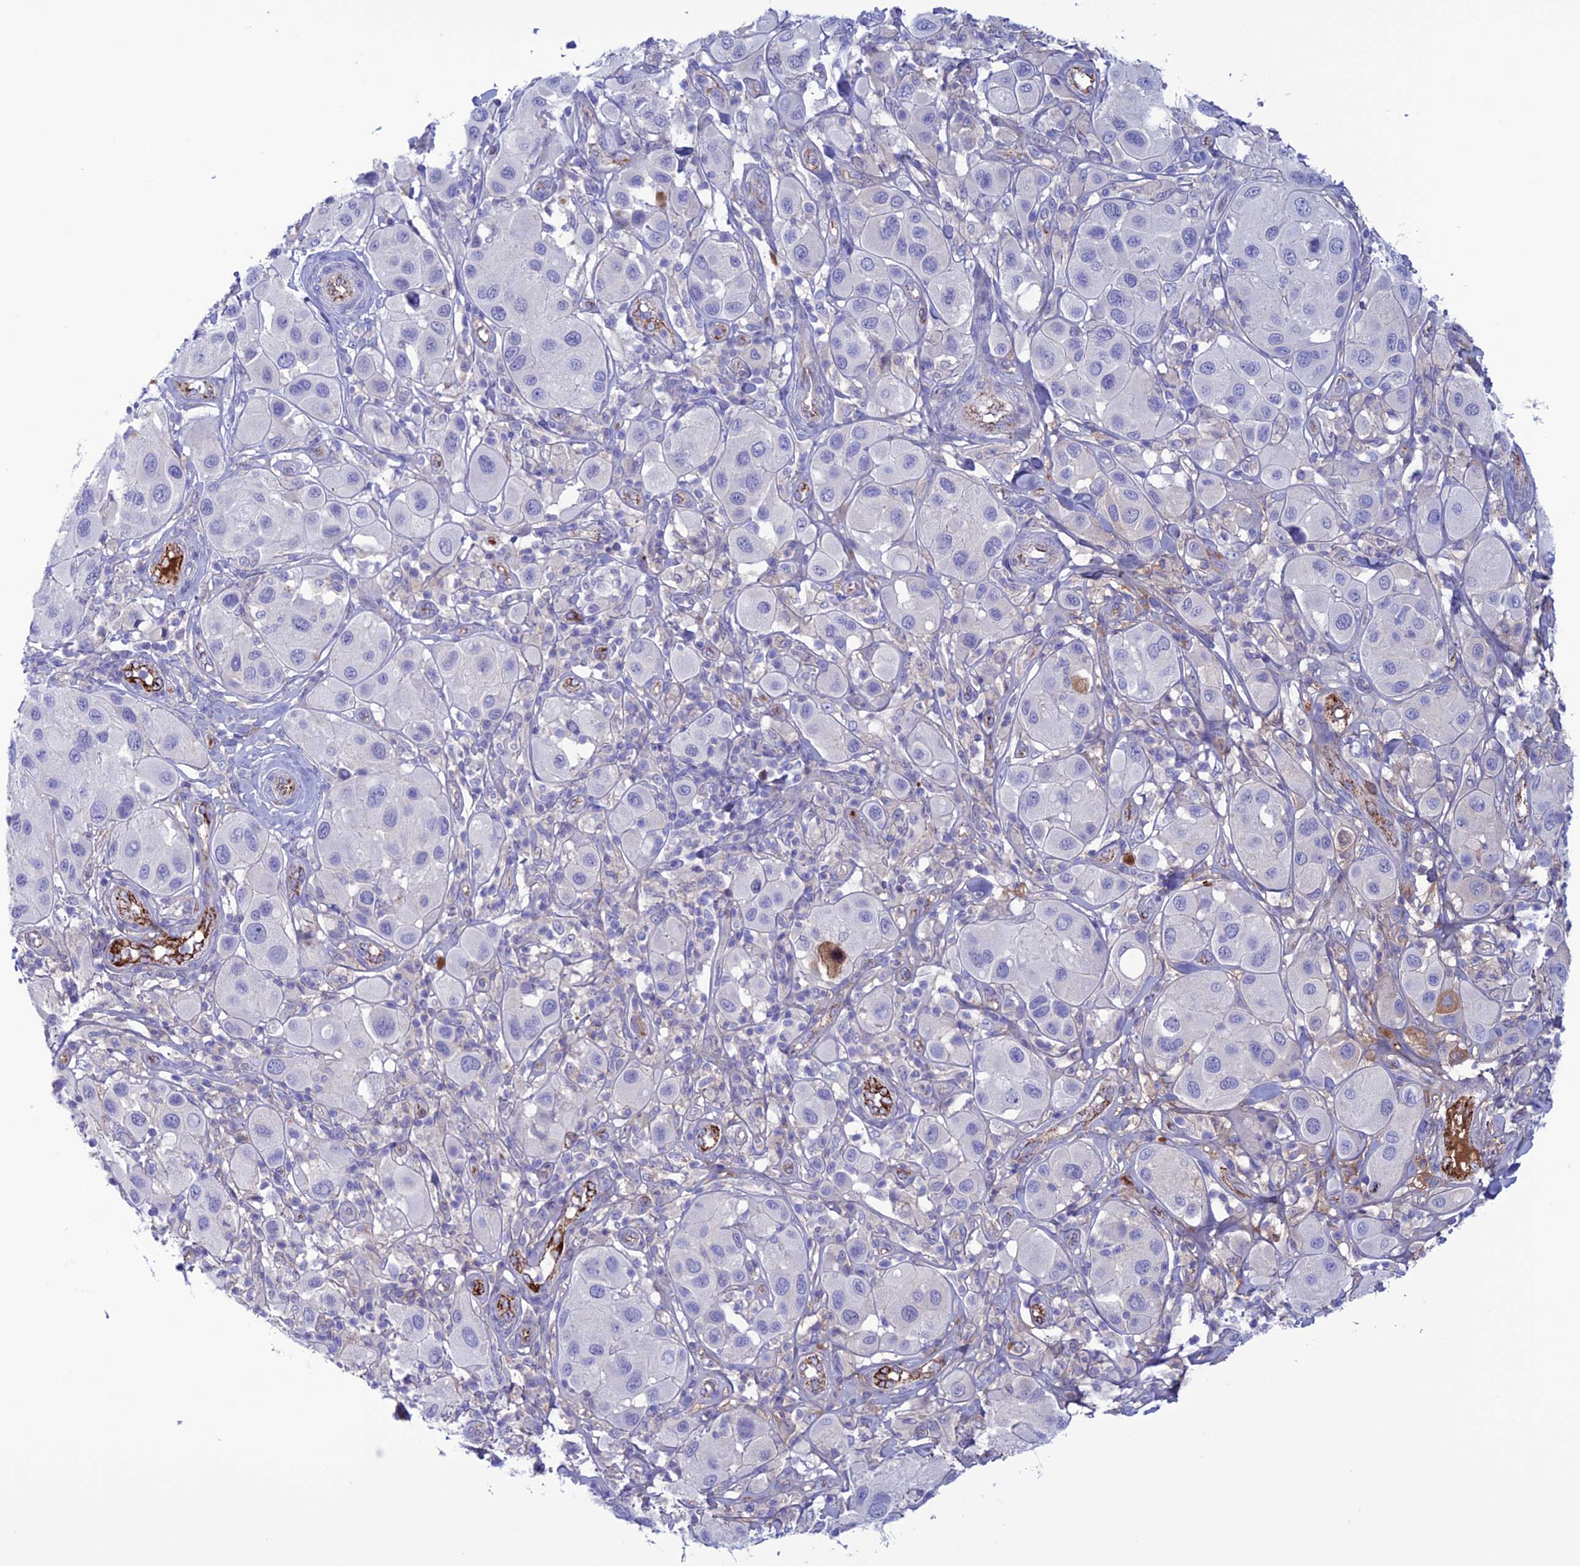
{"staining": {"intensity": "negative", "quantity": "none", "location": "none"}, "tissue": "melanoma", "cell_type": "Tumor cells", "image_type": "cancer", "snomed": [{"axis": "morphology", "description": "Malignant melanoma, Metastatic site"}, {"axis": "topography", "description": "Skin"}], "caption": "Melanoma stained for a protein using IHC shows no expression tumor cells.", "gene": "CDC42EP5", "patient": {"sex": "male", "age": 41}}